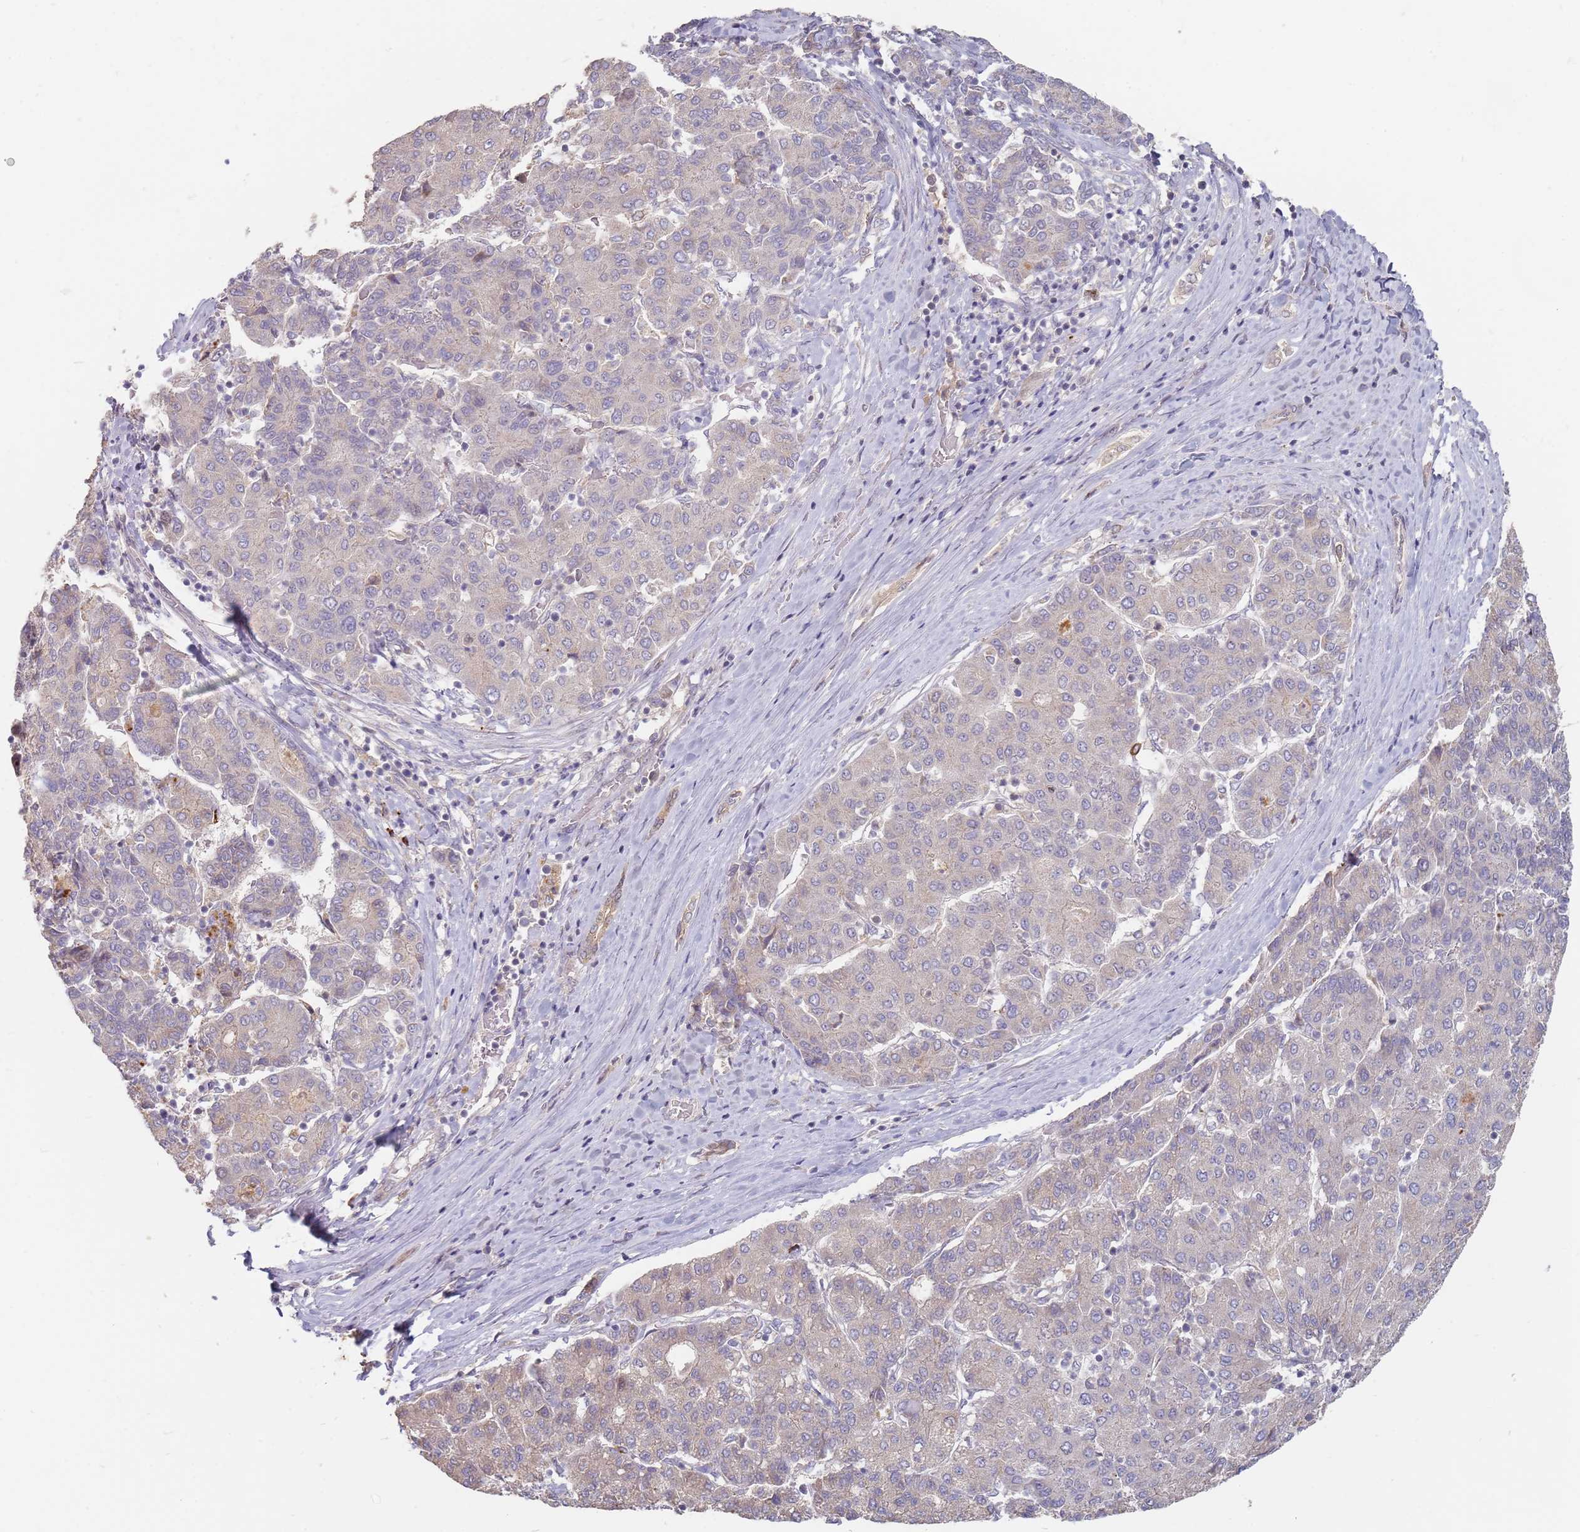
{"staining": {"intensity": "weak", "quantity": "<25%", "location": "cytoplasmic/membranous"}, "tissue": "liver cancer", "cell_type": "Tumor cells", "image_type": "cancer", "snomed": [{"axis": "morphology", "description": "Carcinoma, Hepatocellular, NOS"}, {"axis": "topography", "description": "Liver"}], "caption": "An image of hepatocellular carcinoma (liver) stained for a protein exhibits no brown staining in tumor cells.", "gene": "MPEG1", "patient": {"sex": "male", "age": 65}}